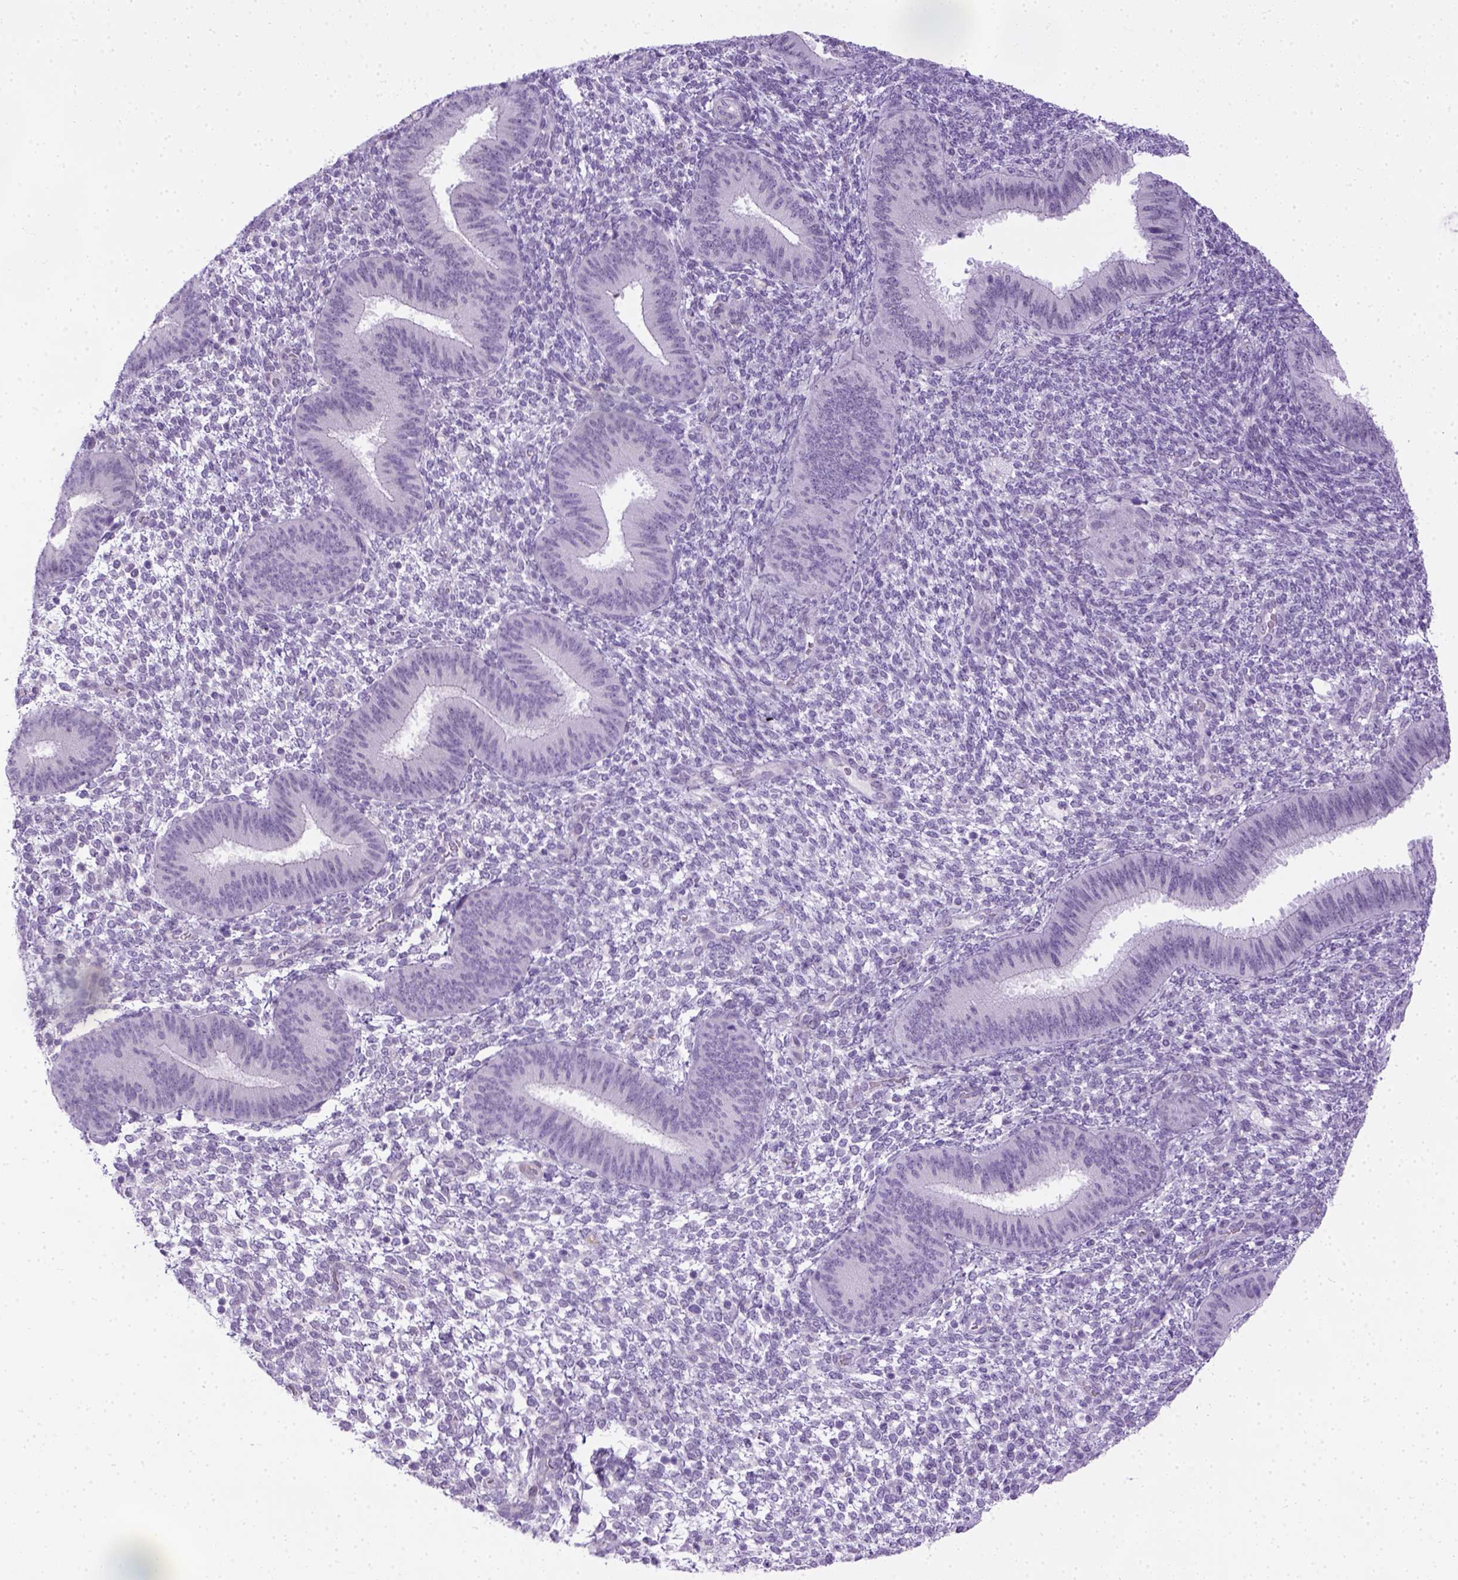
{"staining": {"intensity": "negative", "quantity": "none", "location": "none"}, "tissue": "endometrium", "cell_type": "Cells in endometrial stroma", "image_type": "normal", "snomed": [{"axis": "morphology", "description": "Normal tissue, NOS"}, {"axis": "topography", "description": "Endometrium"}], "caption": "An IHC photomicrograph of unremarkable endometrium is shown. There is no staining in cells in endometrial stroma of endometrium. (DAB immunohistochemistry, high magnification).", "gene": "FAM184B", "patient": {"sex": "female", "age": 39}}